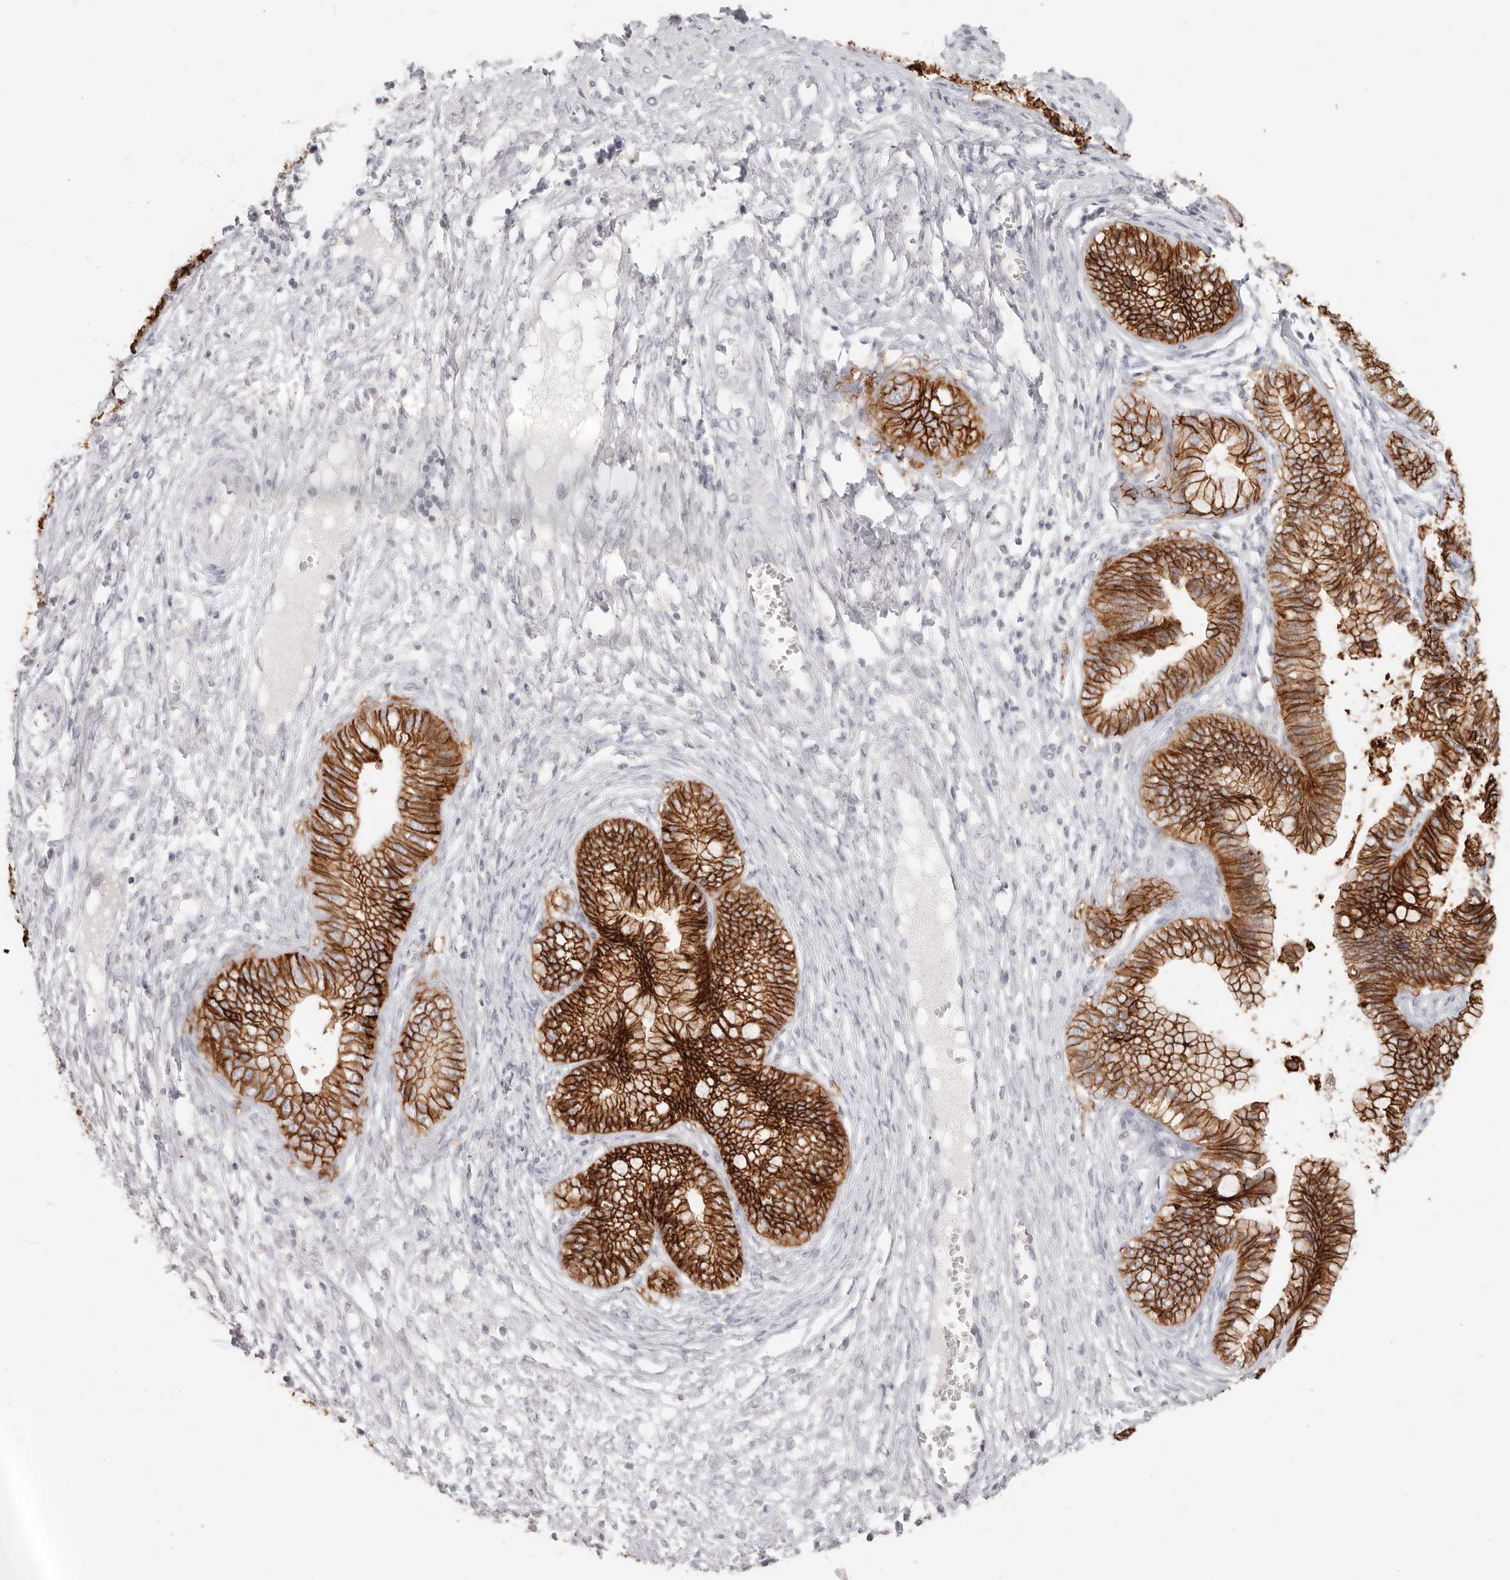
{"staining": {"intensity": "strong", "quantity": ">75%", "location": "cytoplasmic/membranous"}, "tissue": "cervical cancer", "cell_type": "Tumor cells", "image_type": "cancer", "snomed": [{"axis": "morphology", "description": "Adenocarcinoma, NOS"}, {"axis": "topography", "description": "Cervix"}], "caption": "Brown immunohistochemical staining in human cervical cancer (adenocarcinoma) shows strong cytoplasmic/membranous expression in about >75% of tumor cells. (Brightfield microscopy of DAB IHC at high magnification).", "gene": "EPCAM", "patient": {"sex": "female", "age": 44}}